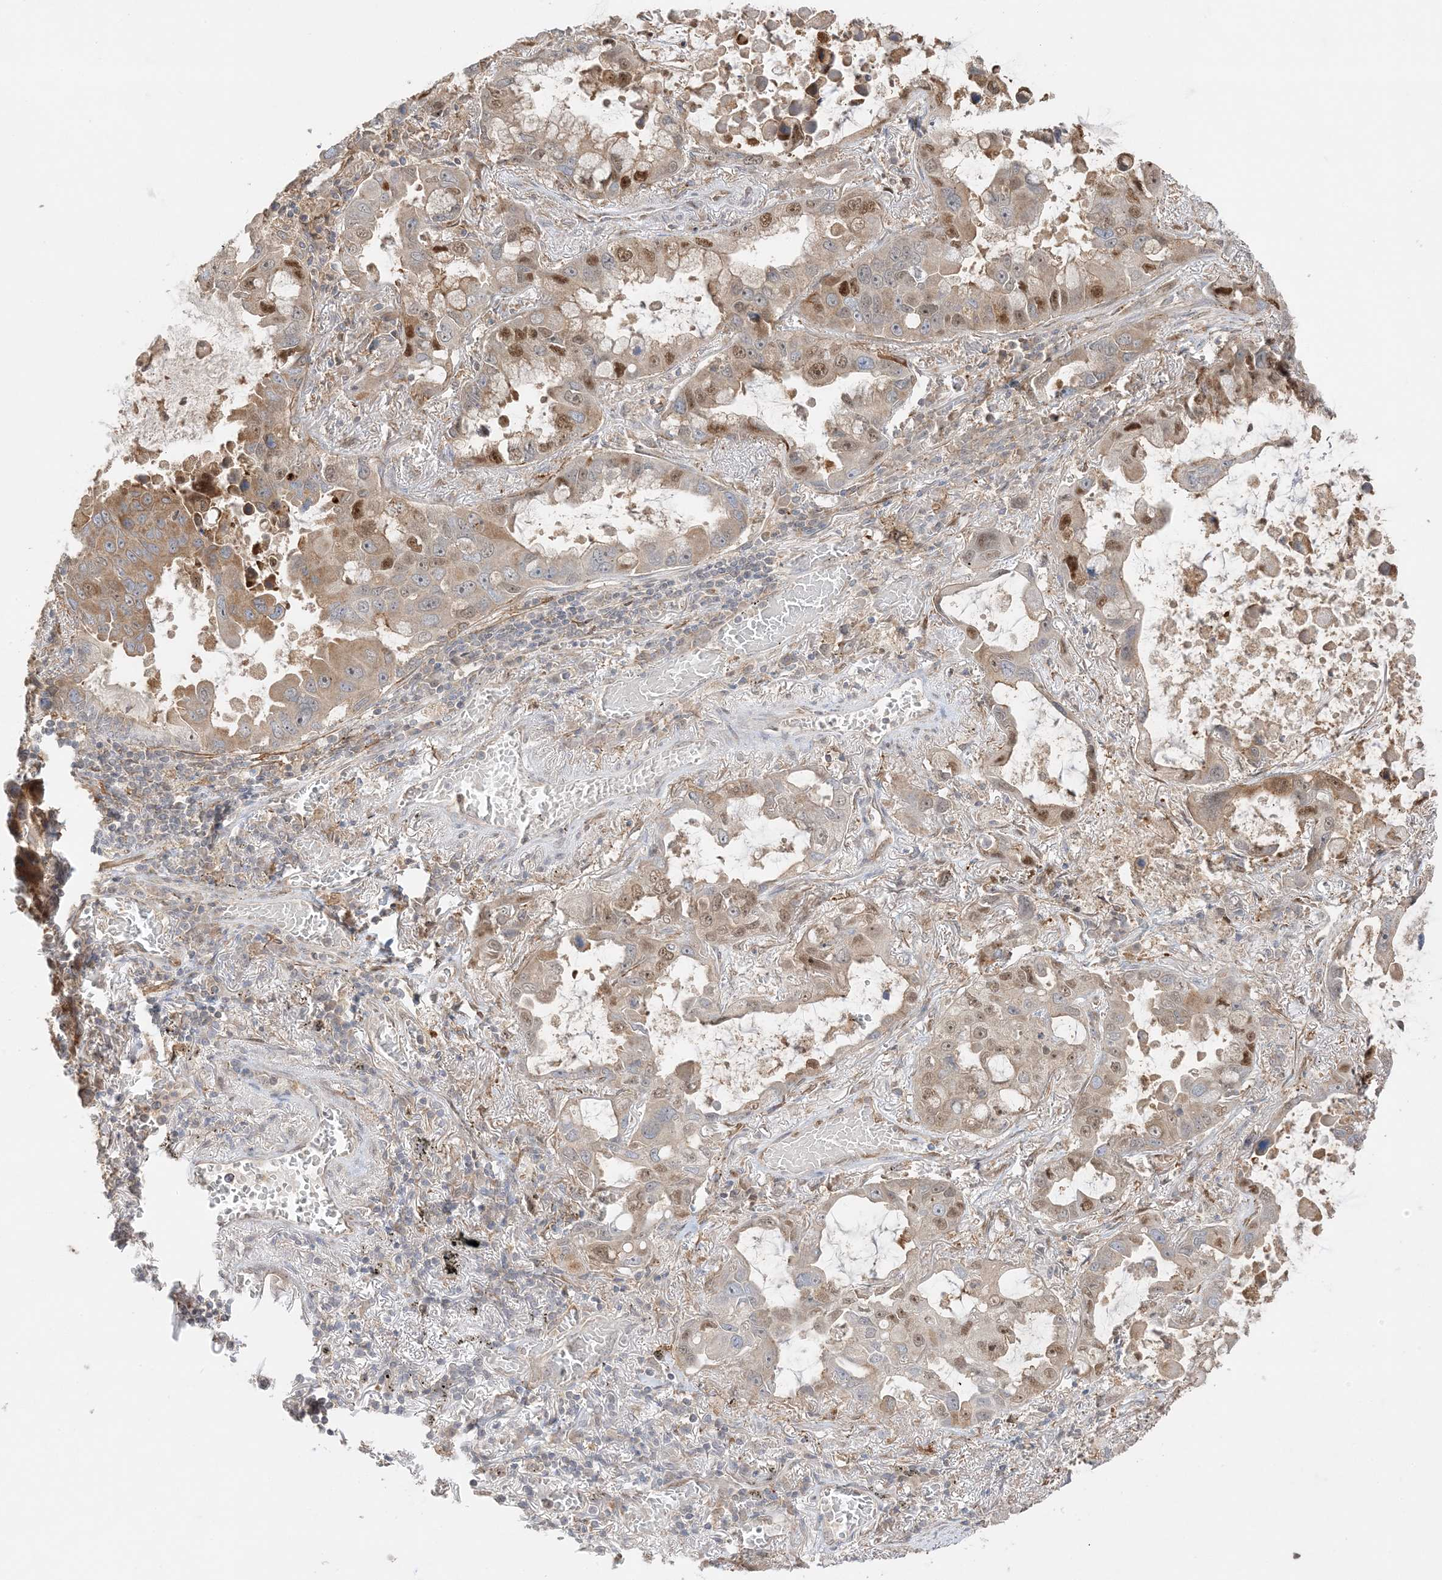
{"staining": {"intensity": "moderate", "quantity": "25%-75%", "location": "cytoplasmic/membranous,nuclear"}, "tissue": "lung cancer", "cell_type": "Tumor cells", "image_type": "cancer", "snomed": [{"axis": "morphology", "description": "Adenocarcinoma, NOS"}, {"axis": "topography", "description": "Lung"}], "caption": "This image demonstrates immunohistochemistry staining of adenocarcinoma (lung), with medium moderate cytoplasmic/membranous and nuclear expression in about 25%-75% of tumor cells.", "gene": "ZBTB41", "patient": {"sex": "male", "age": 64}}